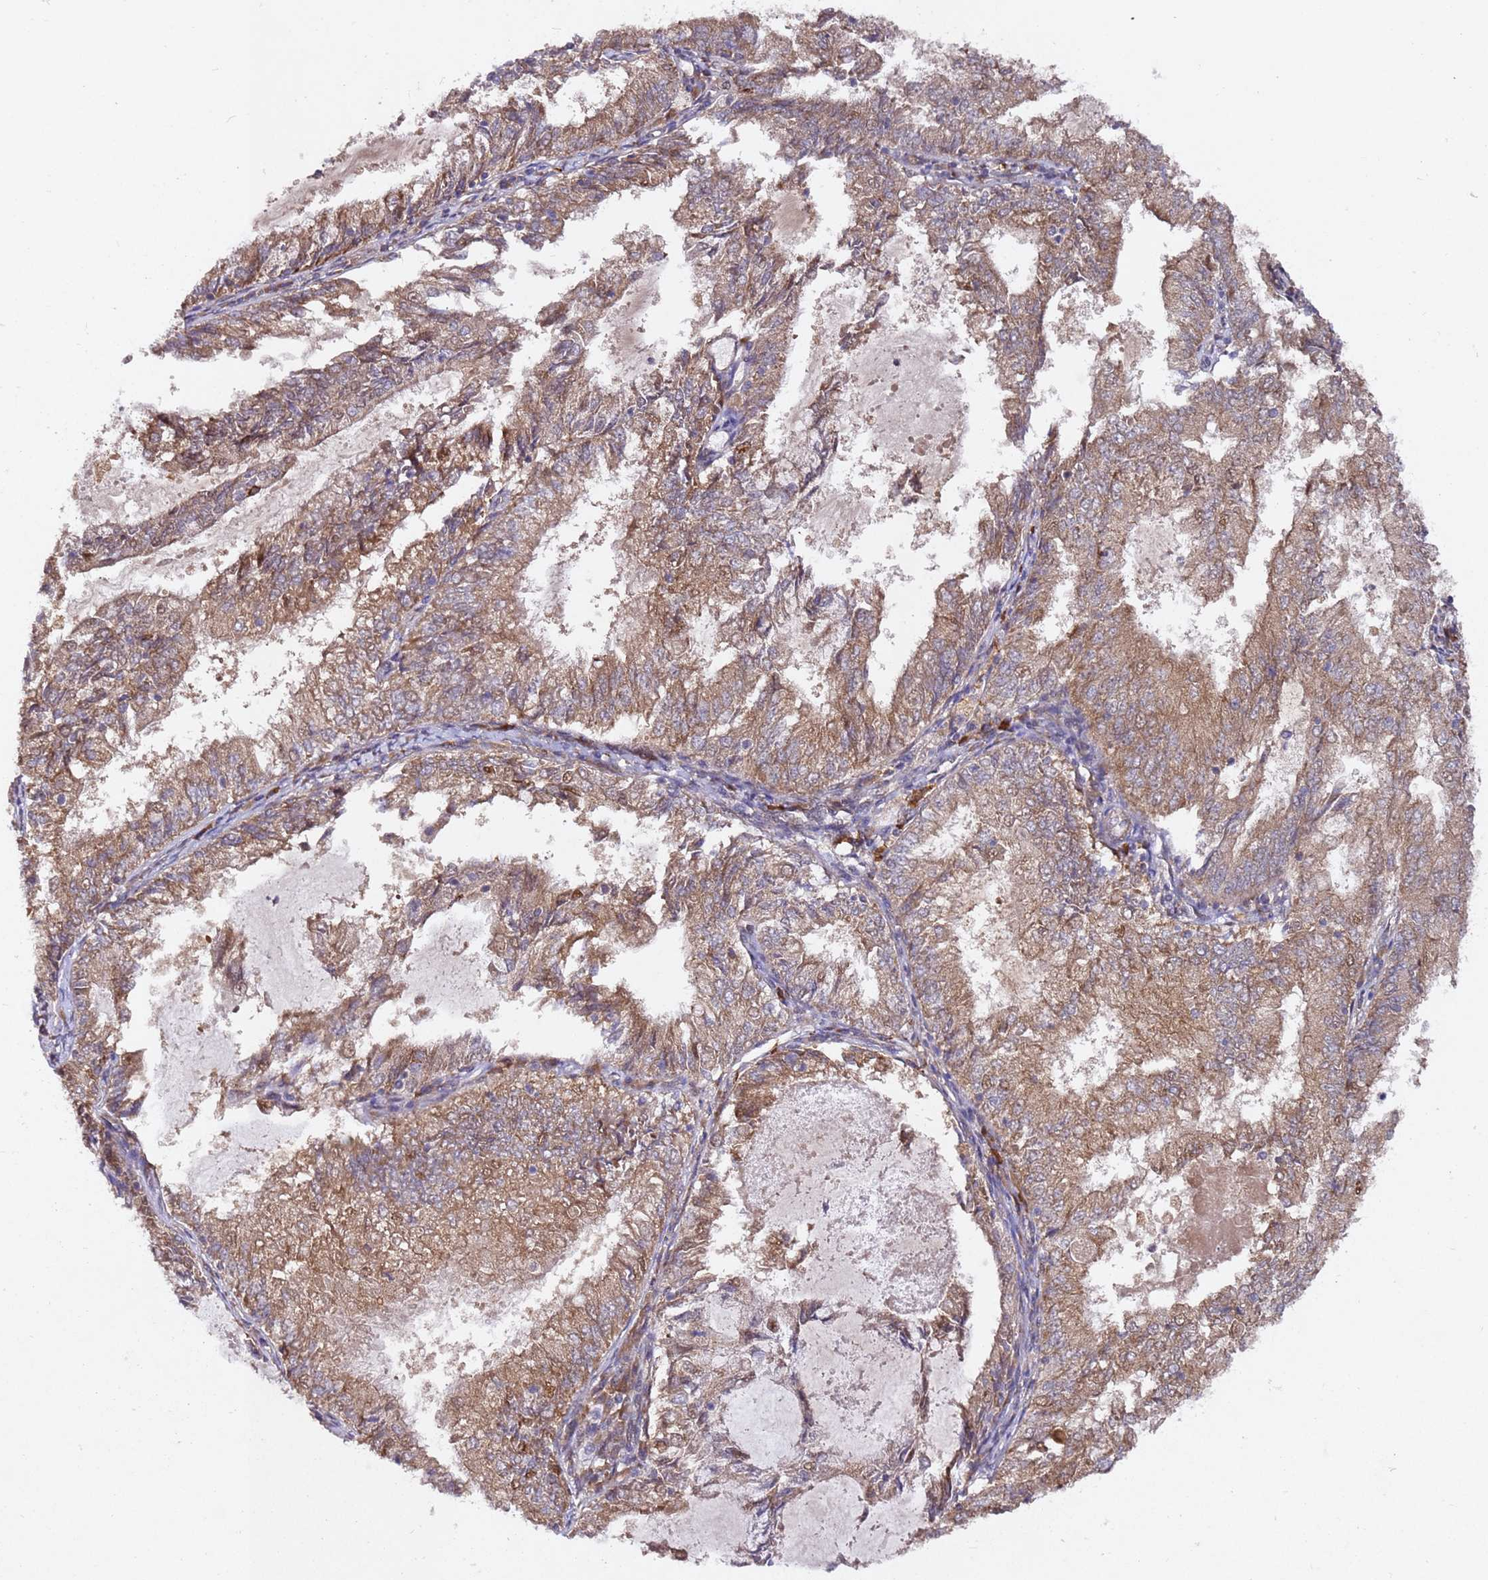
{"staining": {"intensity": "moderate", "quantity": ">75%", "location": "cytoplasmic/membranous"}, "tissue": "endometrial cancer", "cell_type": "Tumor cells", "image_type": "cancer", "snomed": [{"axis": "morphology", "description": "Adenocarcinoma, NOS"}, {"axis": "topography", "description": "Endometrium"}], "caption": "Protein staining of endometrial adenocarcinoma tissue demonstrates moderate cytoplasmic/membranous staining in about >75% of tumor cells.", "gene": "ALG11", "patient": {"sex": "female", "age": 57}}